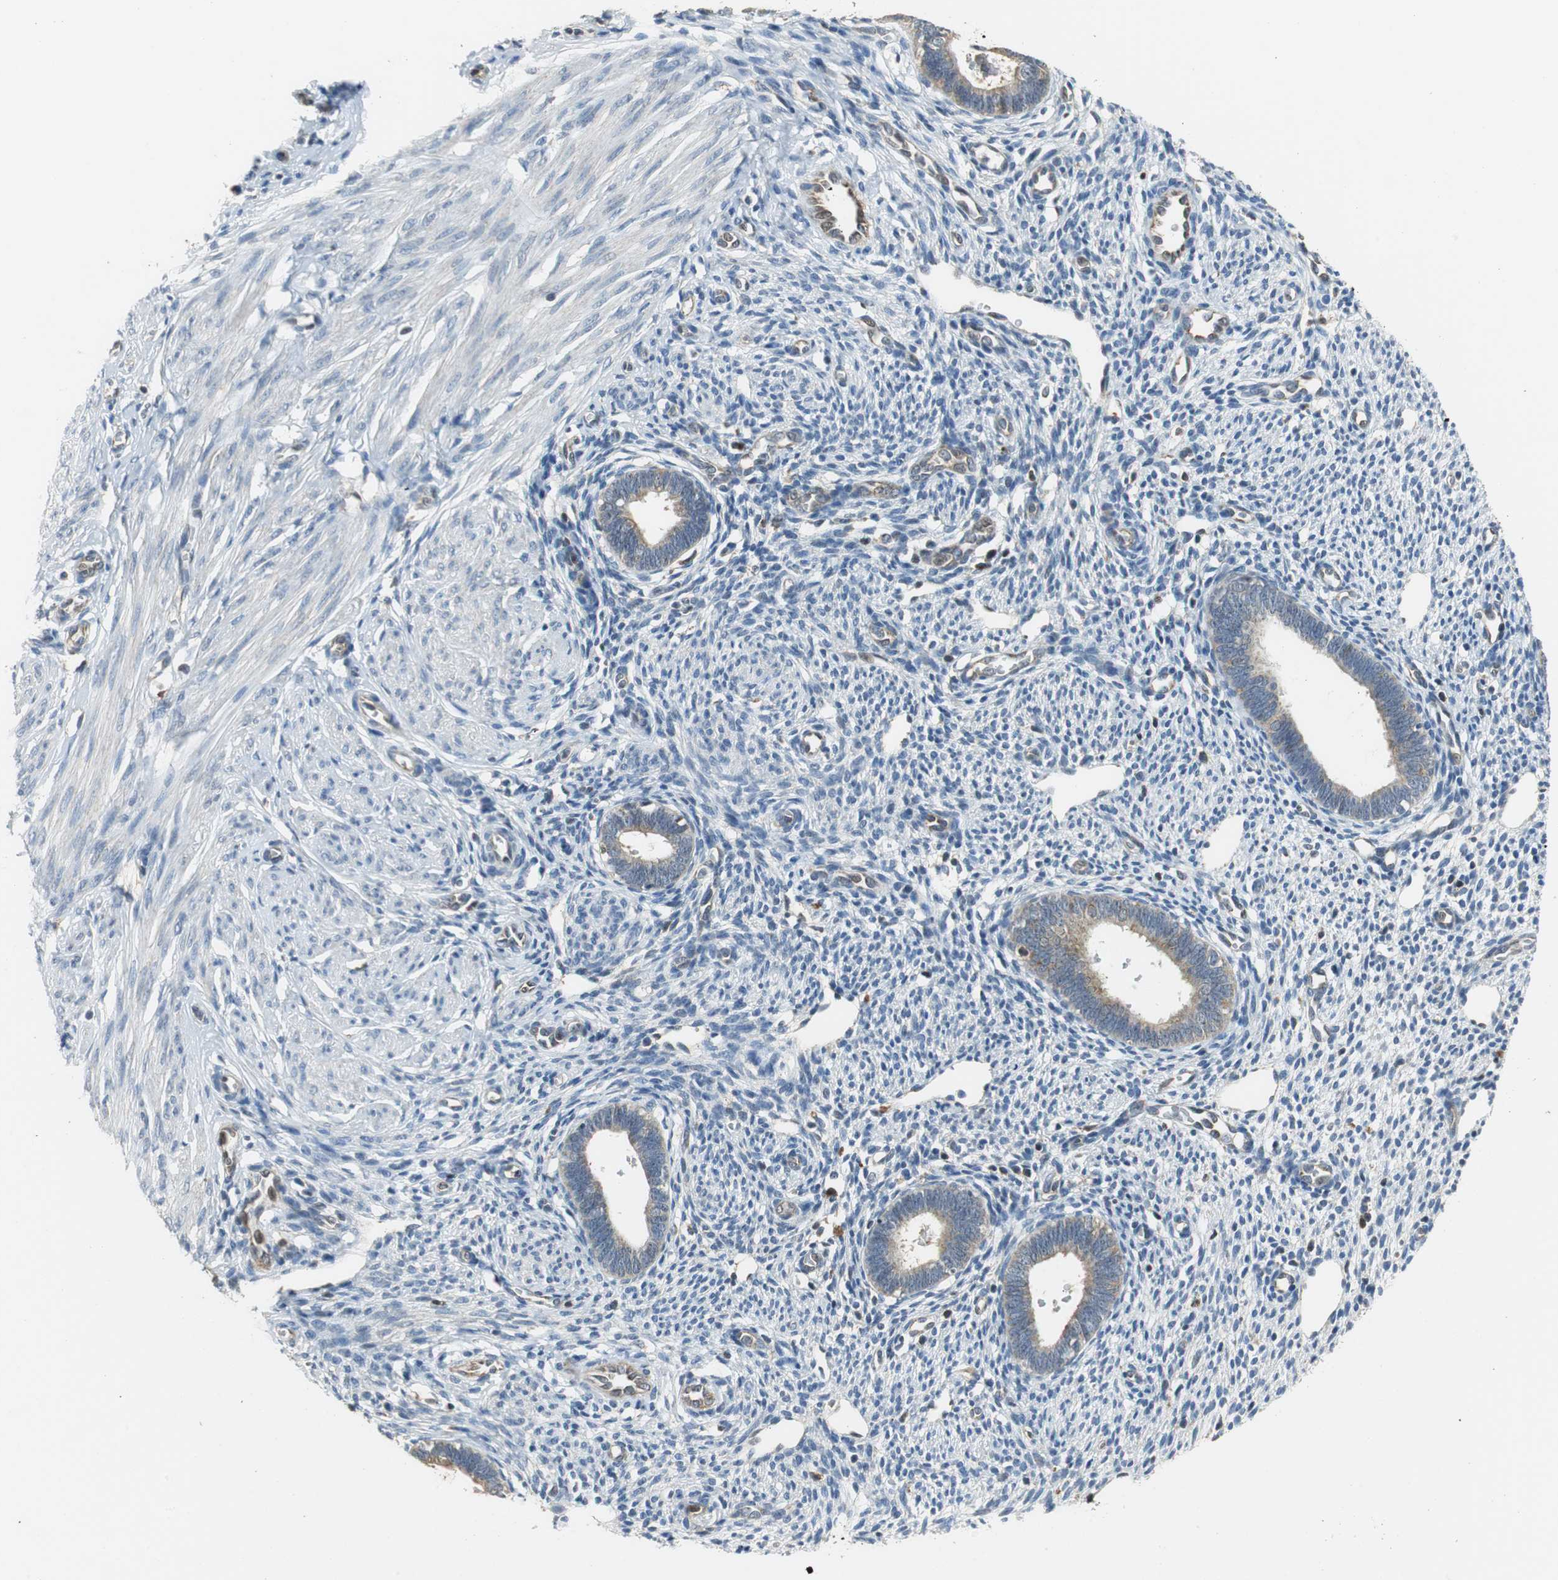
{"staining": {"intensity": "negative", "quantity": "none", "location": "none"}, "tissue": "endometrium", "cell_type": "Cells in endometrial stroma", "image_type": "normal", "snomed": [{"axis": "morphology", "description": "Normal tissue, NOS"}, {"axis": "topography", "description": "Endometrium"}], "caption": "DAB immunohistochemical staining of unremarkable endometrium exhibits no significant staining in cells in endometrial stroma.", "gene": "GSDMD", "patient": {"sex": "female", "age": 27}}